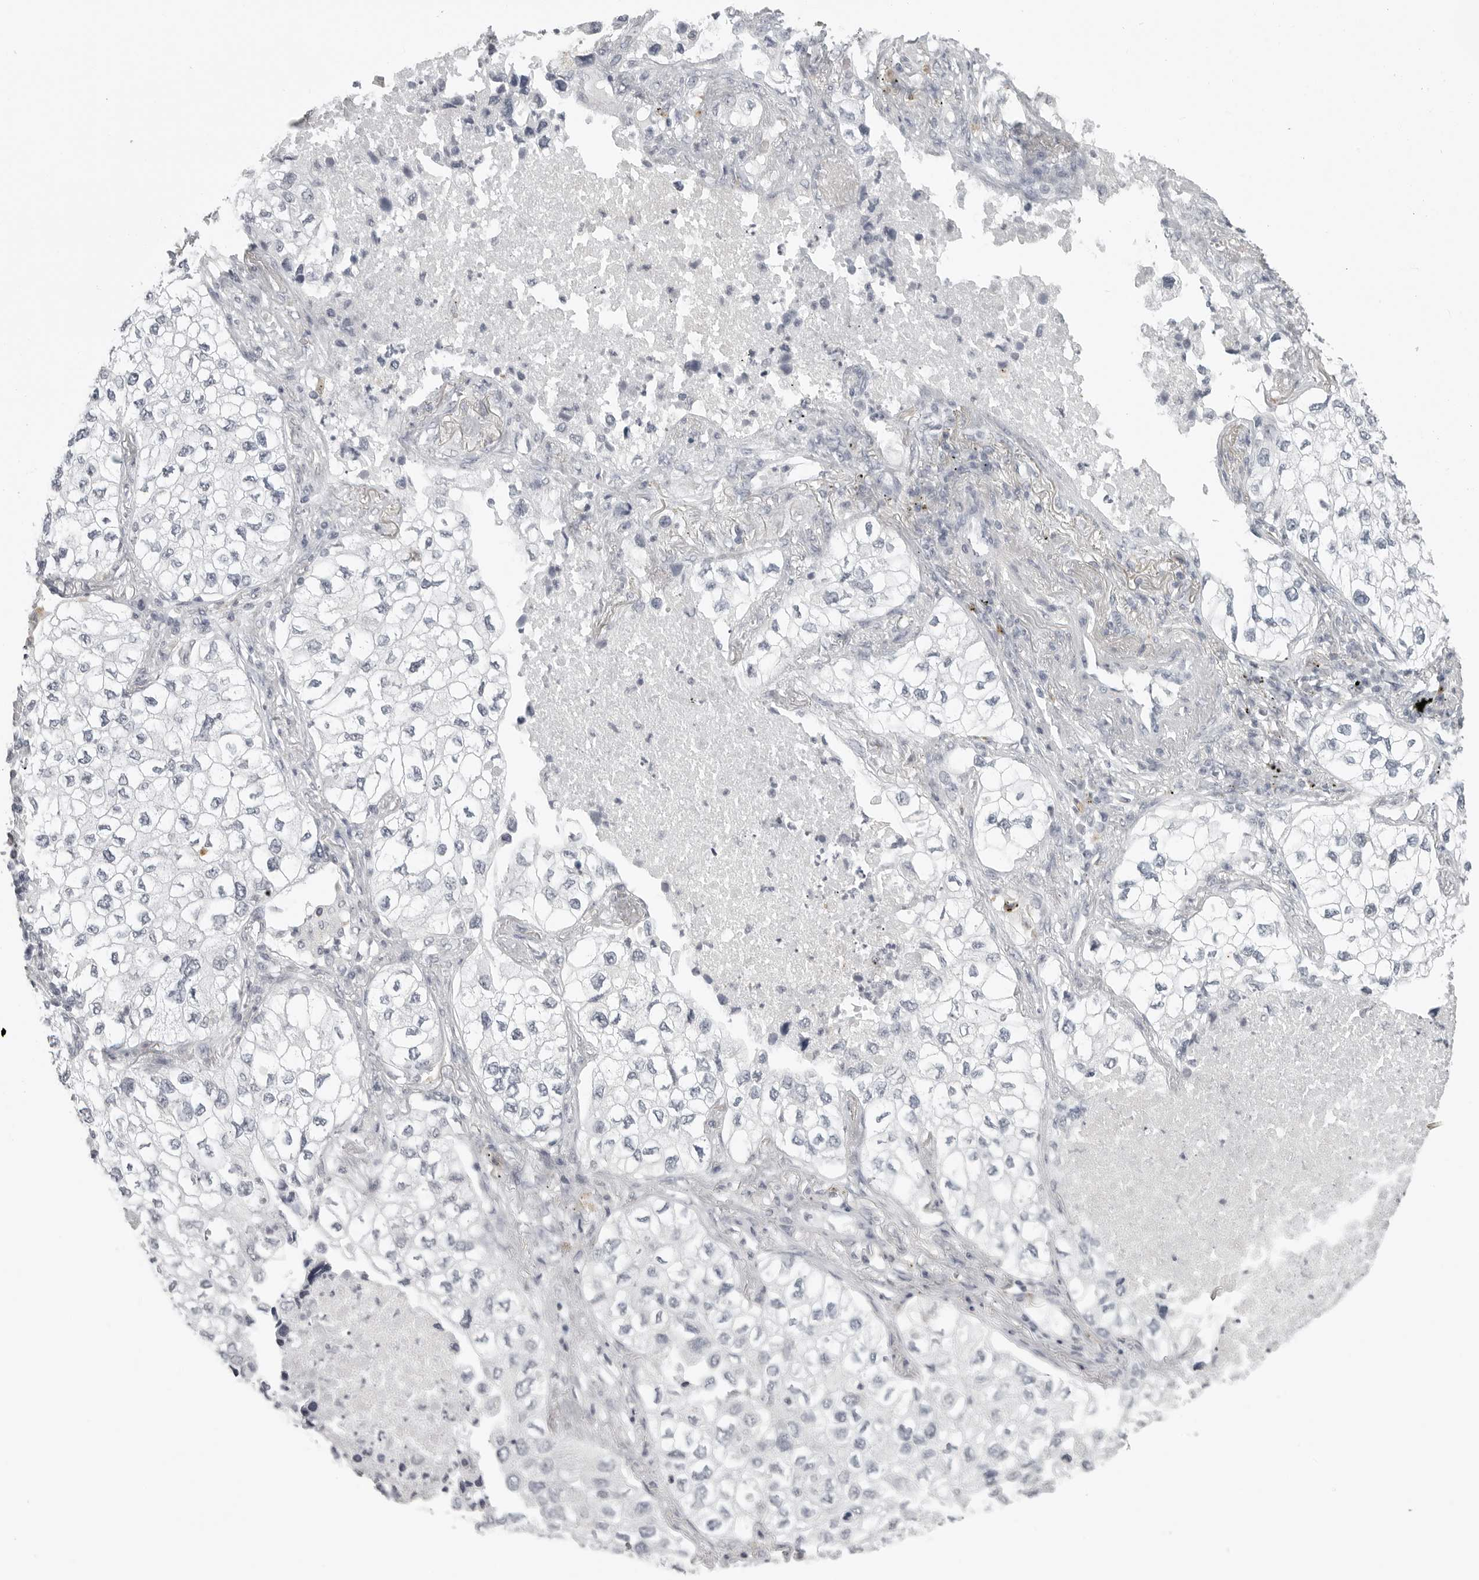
{"staining": {"intensity": "negative", "quantity": "none", "location": "none"}, "tissue": "lung cancer", "cell_type": "Tumor cells", "image_type": "cancer", "snomed": [{"axis": "morphology", "description": "Adenocarcinoma, NOS"}, {"axis": "topography", "description": "Lung"}], "caption": "DAB immunohistochemical staining of human lung adenocarcinoma displays no significant positivity in tumor cells.", "gene": "BPIFA1", "patient": {"sex": "male", "age": 63}}